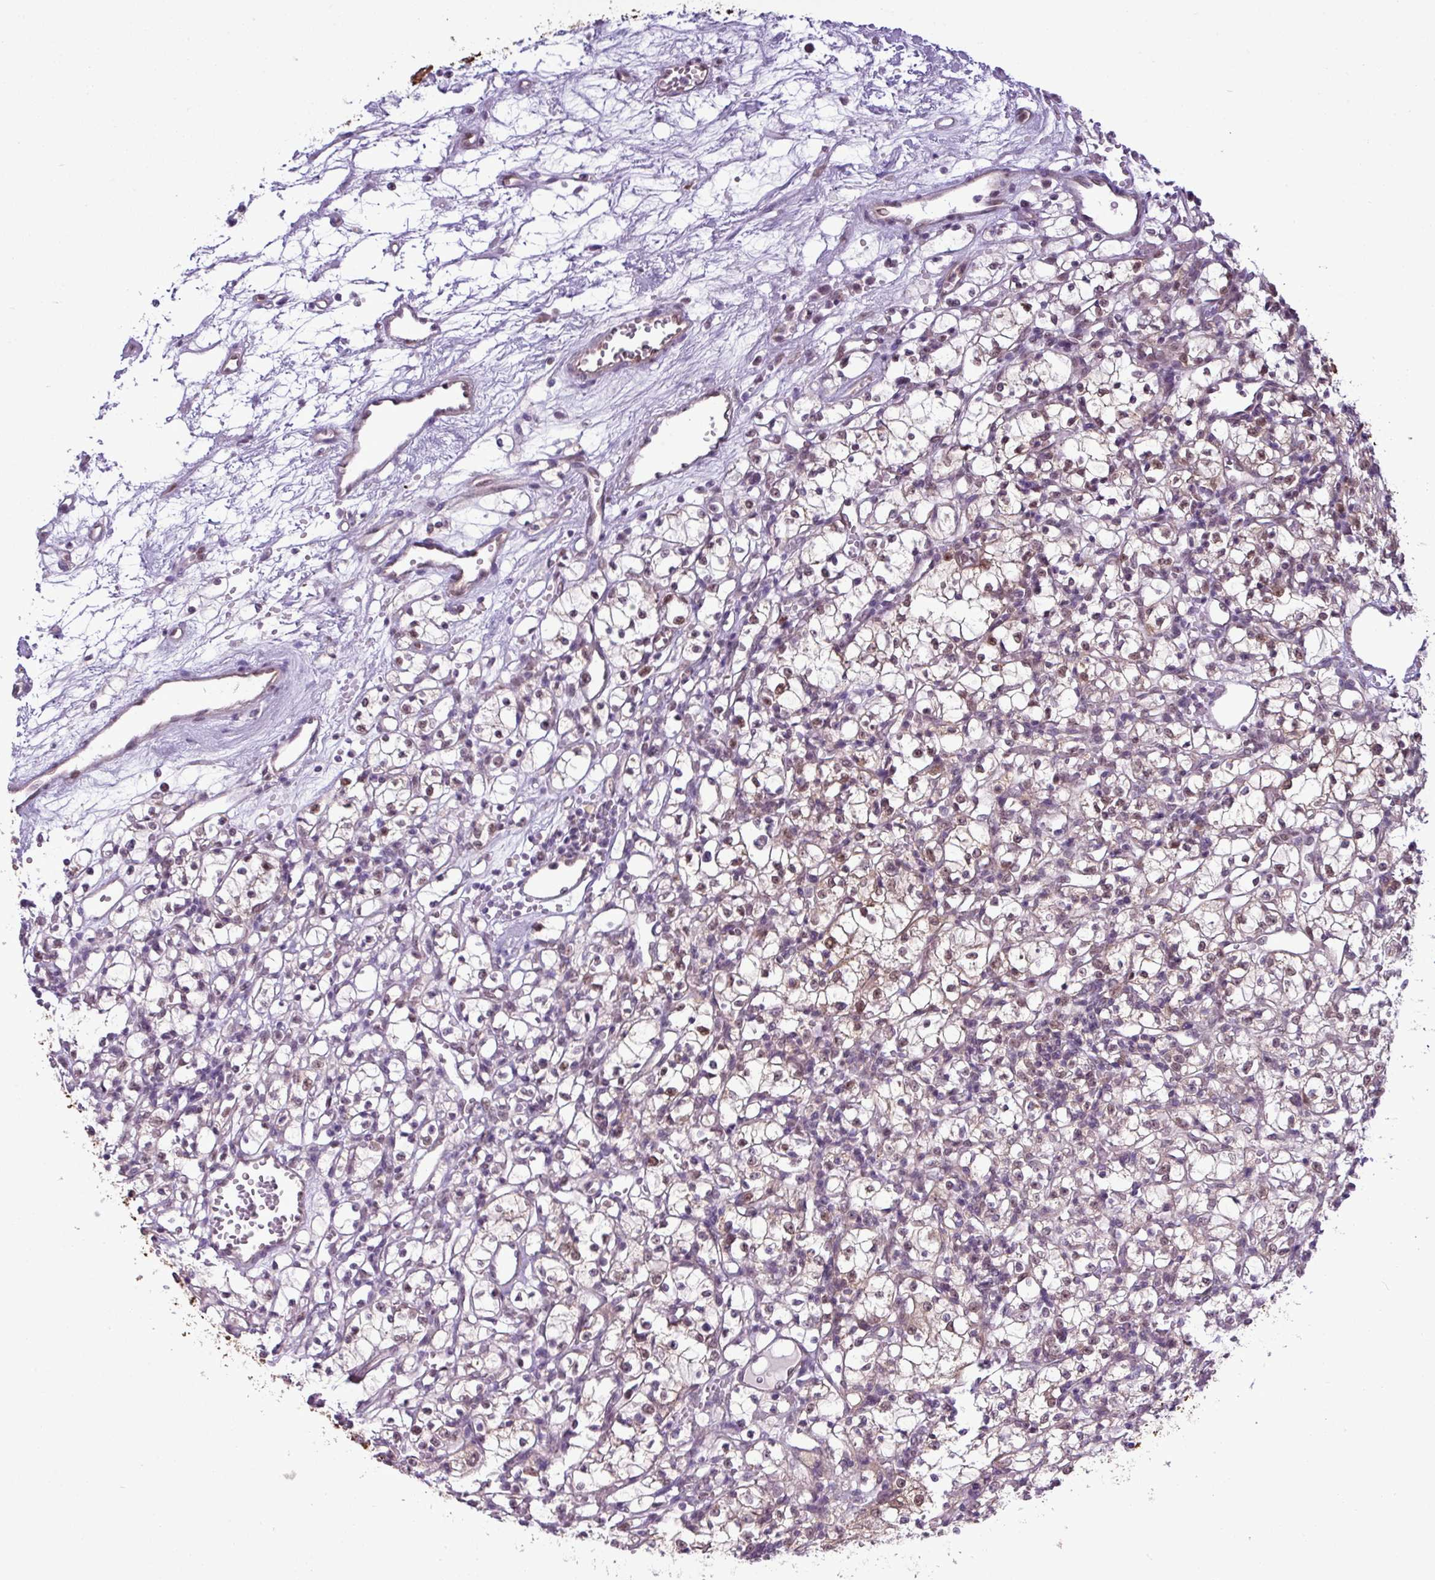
{"staining": {"intensity": "moderate", "quantity": "<25%", "location": "cytoplasmic/membranous,nuclear"}, "tissue": "renal cancer", "cell_type": "Tumor cells", "image_type": "cancer", "snomed": [{"axis": "morphology", "description": "Adenocarcinoma, NOS"}, {"axis": "topography", "description": "Kidney"}], "caption": "Renal cancer (adenocarcinoma) stained with a brown dye exhibits moderate cytoplasmic/membranous and nuclear positive positivity in about <25% of tumor cells.", "gene": "ZNF217", "patient": {"sex": "female", "age": 59}}